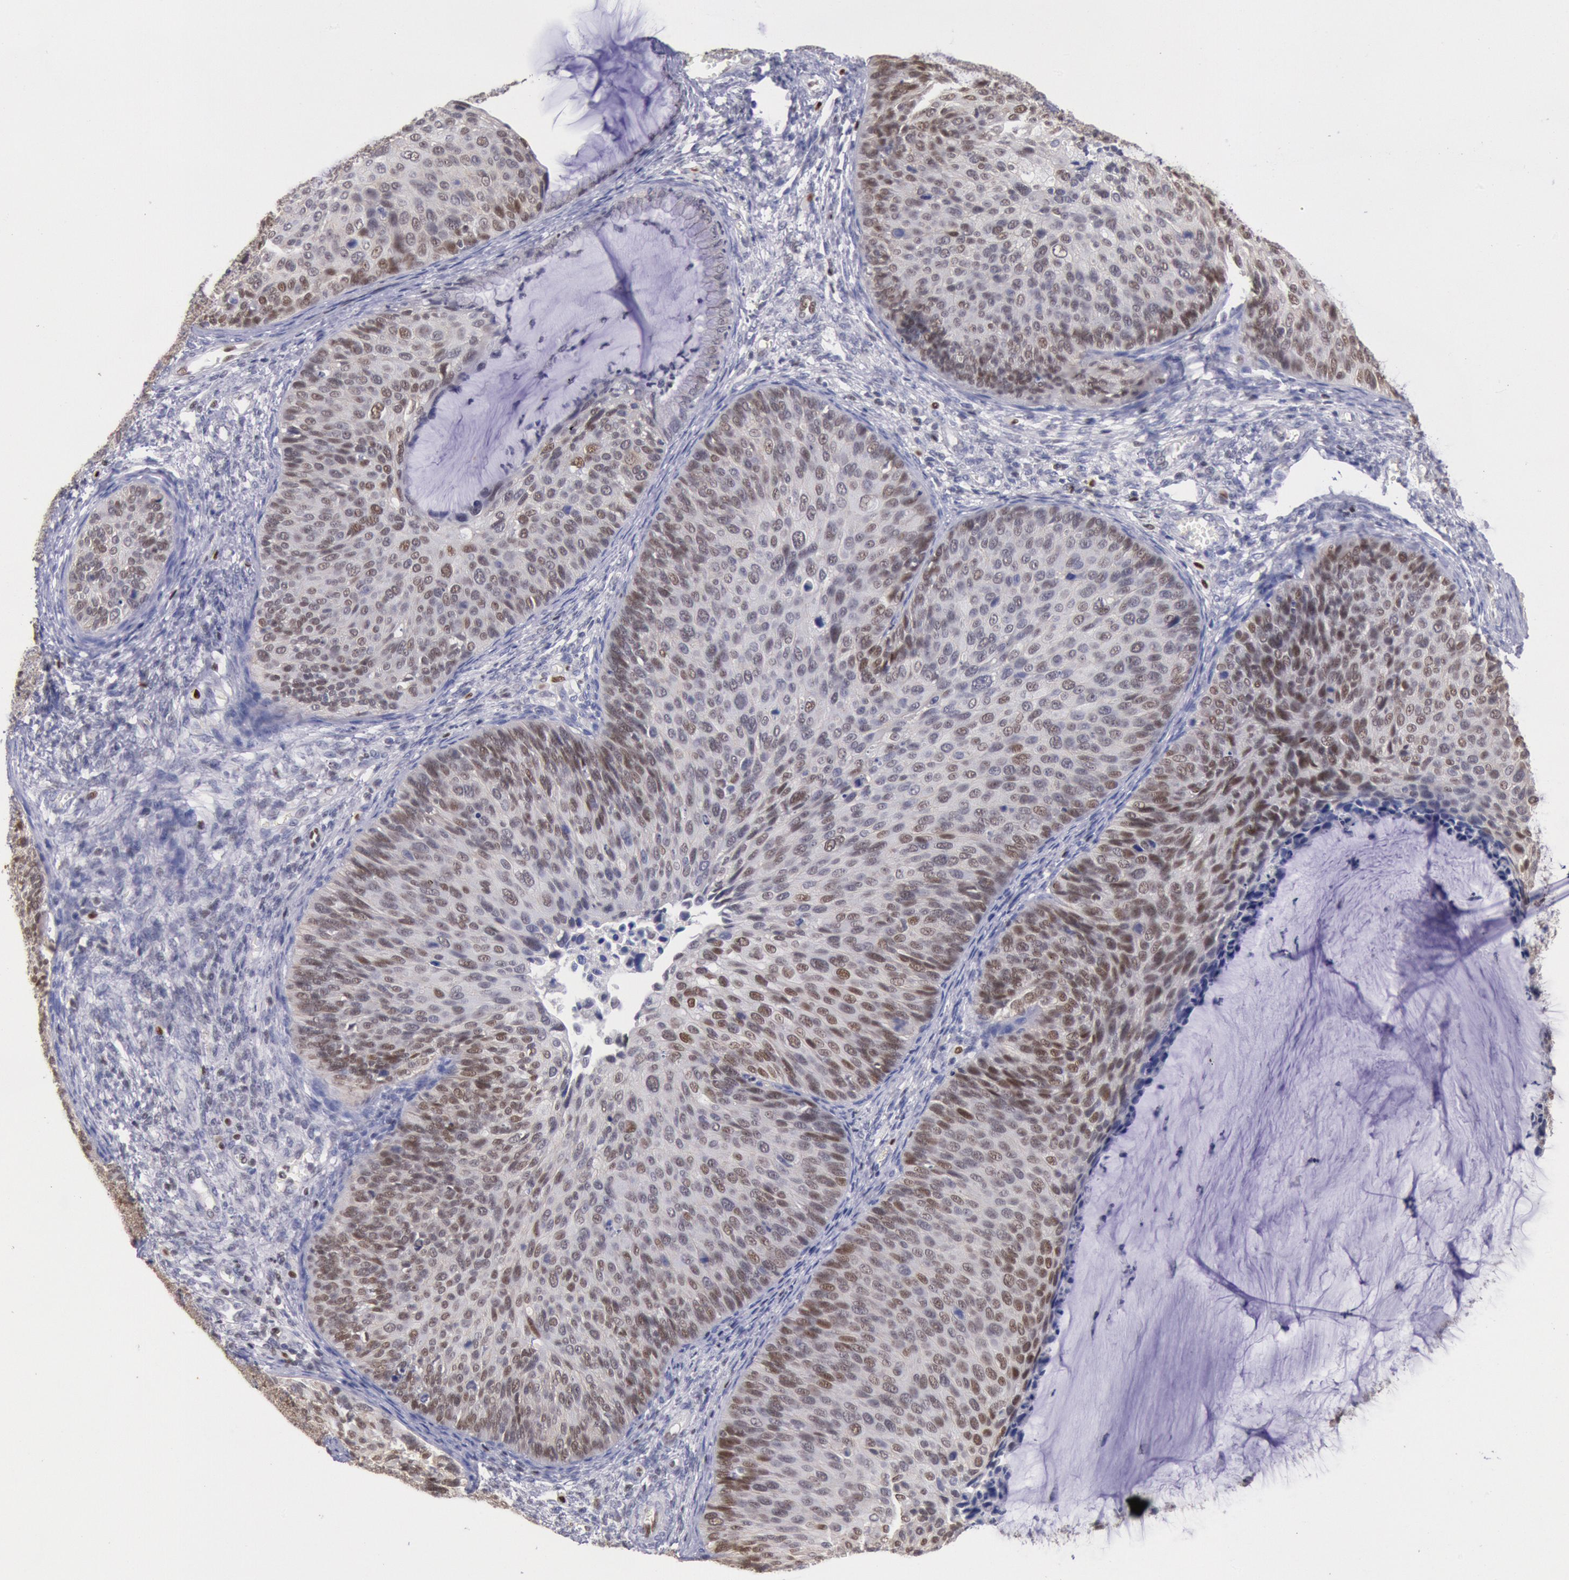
{"staining": {"intensity": "moderate", "quantity": "25%-75%", "location": "nuclear"}, "tissue": "cervical cancer", "cell_type": "Tumor cells", "image_type": "cancer", "snomed": [{"axis": "morphology", "description": "Squamous cell carcinoma, NOS"}, {"axis": "topography", "description": "Cervix"}], "caption": "The immunohistochemical stain labels moderate nuclear expression in tumor cells of squamous cell carcinoma (cervical) tissue.", "gene": "RPS6KA5", "patient": {"sex": "female", "age": 36}}